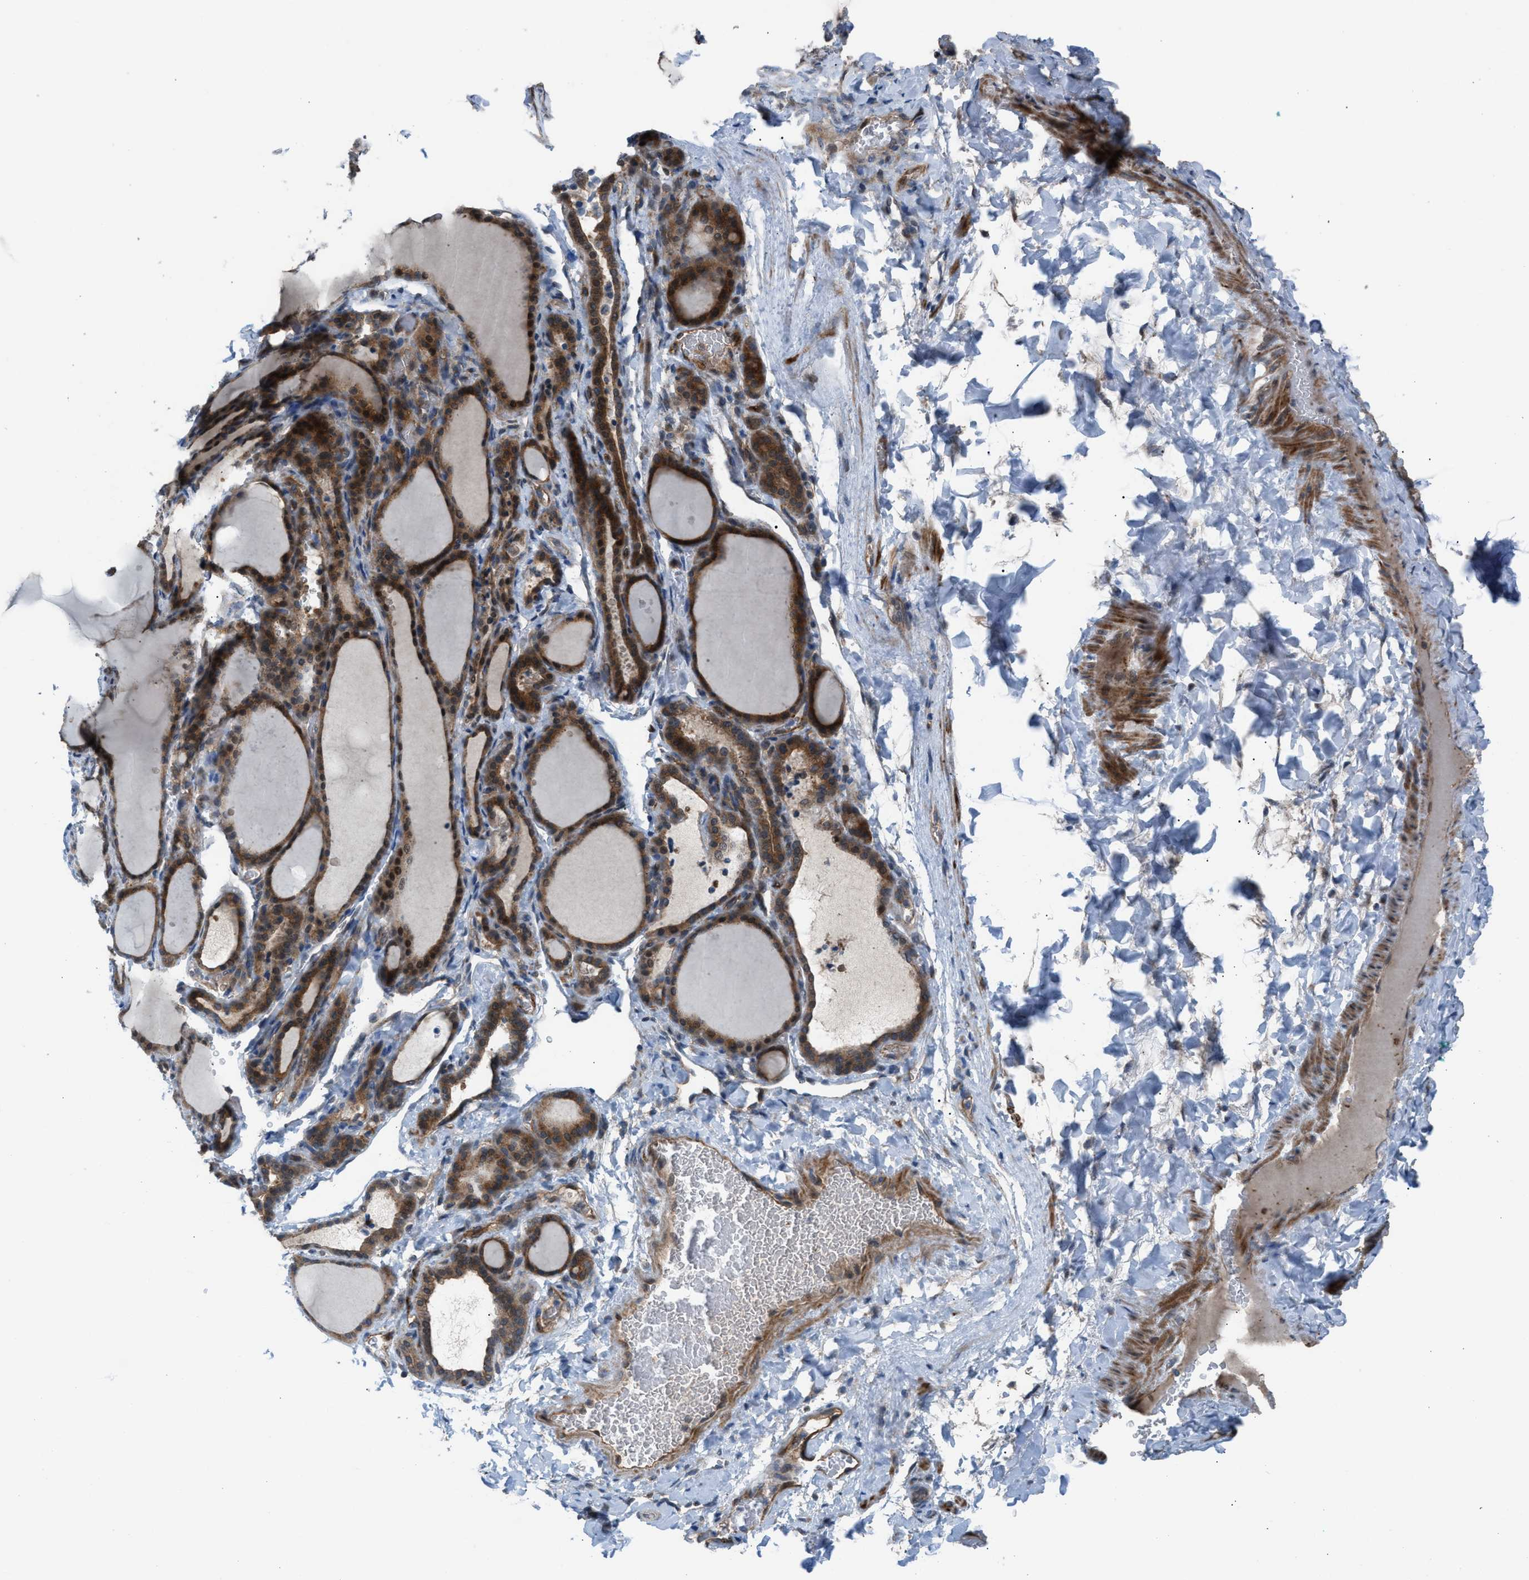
{"staining": {"intensity": "strong", "quantity": ">75%", "location": "cytoplasmic/membranous,nuclear"}, "tissue": "thyroid gland", "cell_type": "Glandular cells", "image_type": "normal", "snomed": [{"axis": "morphology", "description": "Normal tissue, NOS"}, {"axis": "topography", "description": "Thyroid gland"}], "caption": "About >75% of glandular cells in normal human thyroid gland demonstrate strong cytoplasmic/membranous,nuclear protein expression as visualized by brown immunohistochemical staining.", "gene": "CRTC1", "patient": {"sex": "female", "age": 28}}